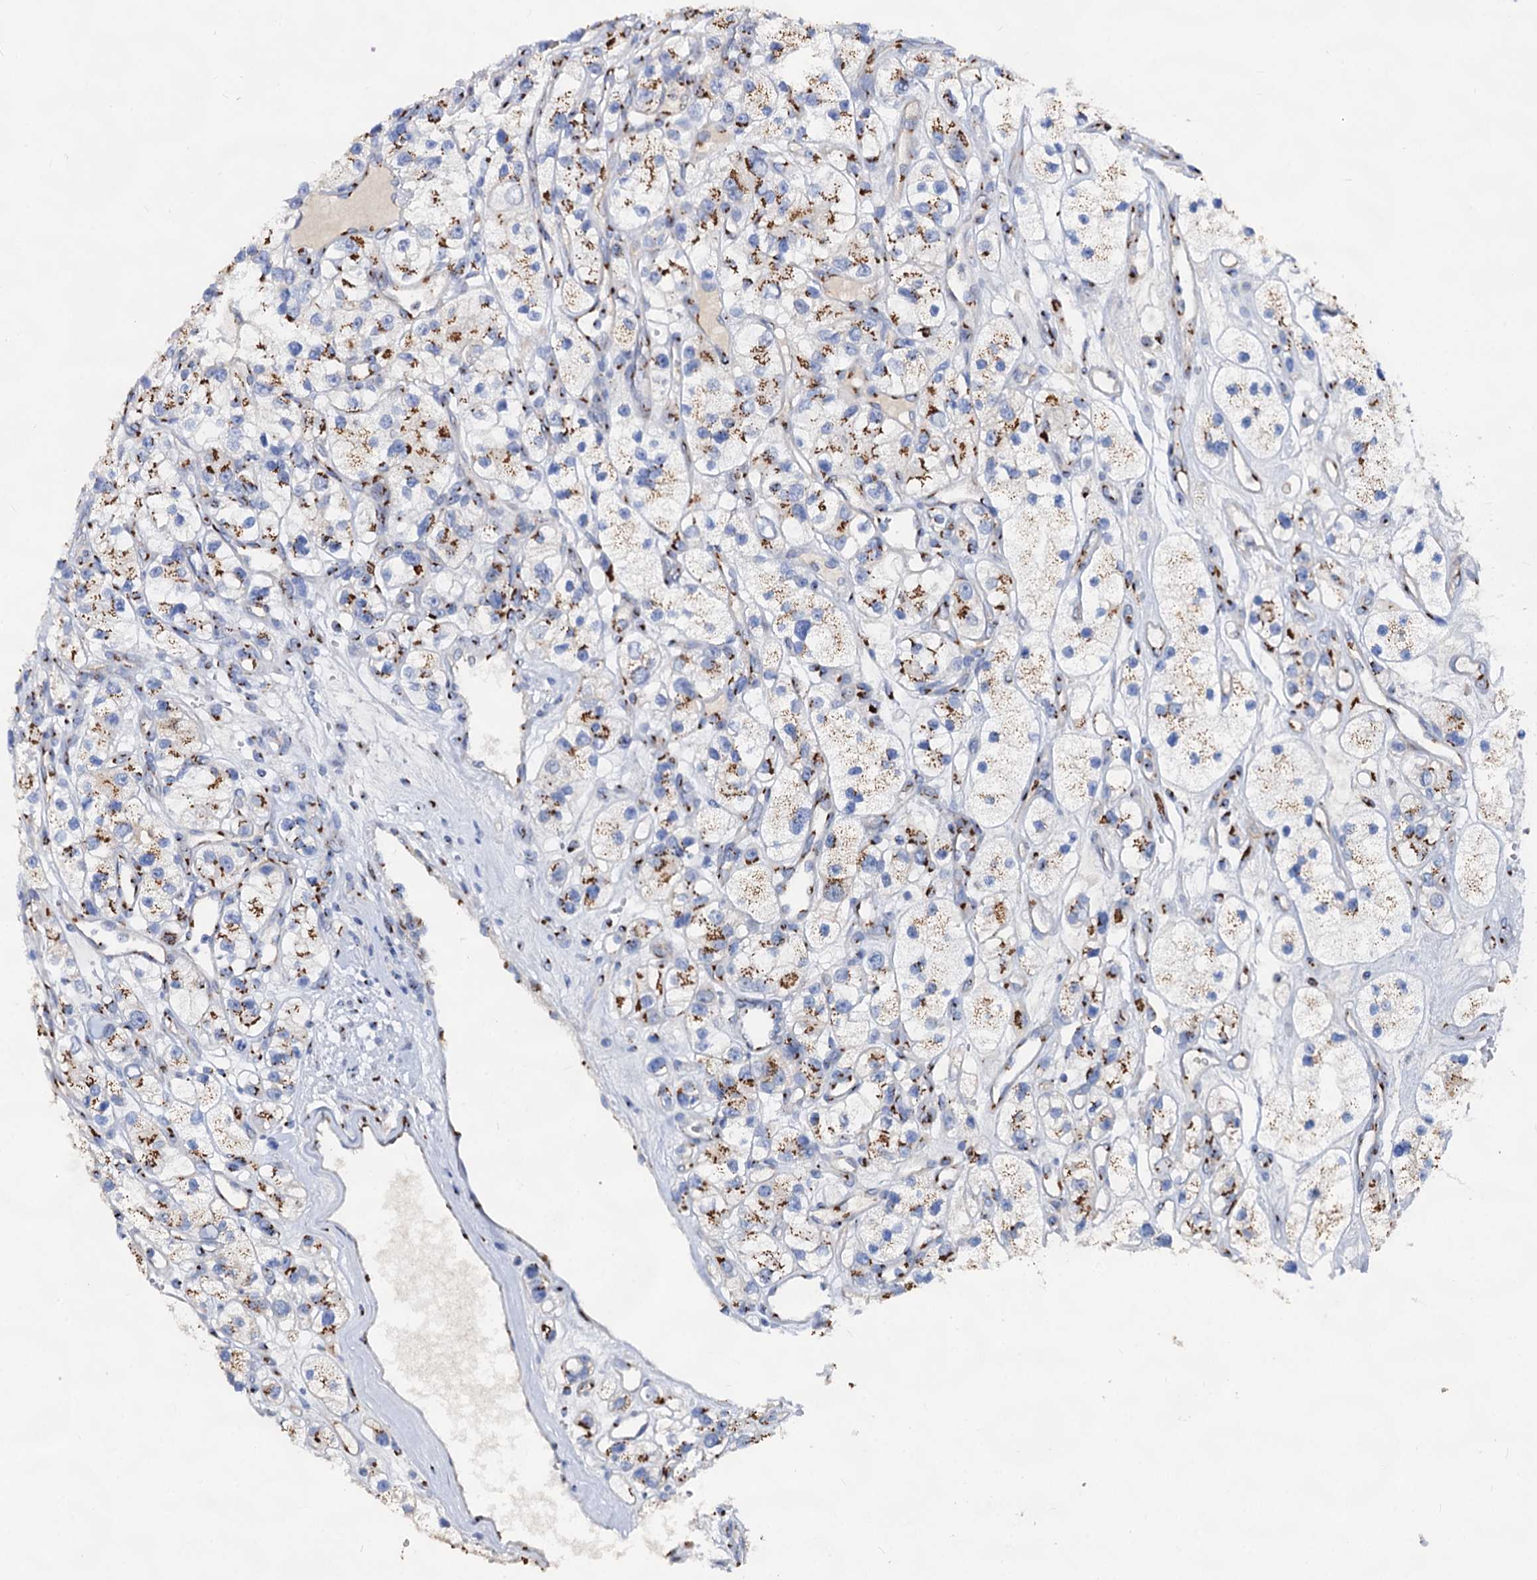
{"staining": {"intensity": "strong", "quantity": "25%-75%", "location": "cytoplasmic/membranous"}, "tissue": "renal cancer", "cell_type": "Tumor cells", "image_type": "cancer", "snomed": [{"axis": "morphology", "description": "Adenocarcinoma, NOS"}, {"axis": "topography", "description": "Kidney"}], "caption": "IHC image of human renal cancer stained for a protein (brown), which demonstrates high levels of strong cytoplasmic/membranous staining in approximately 25%-75% of tumor cells.", "gene": "TM9SF3", "patient": {"sex": "female", "age": 57}}